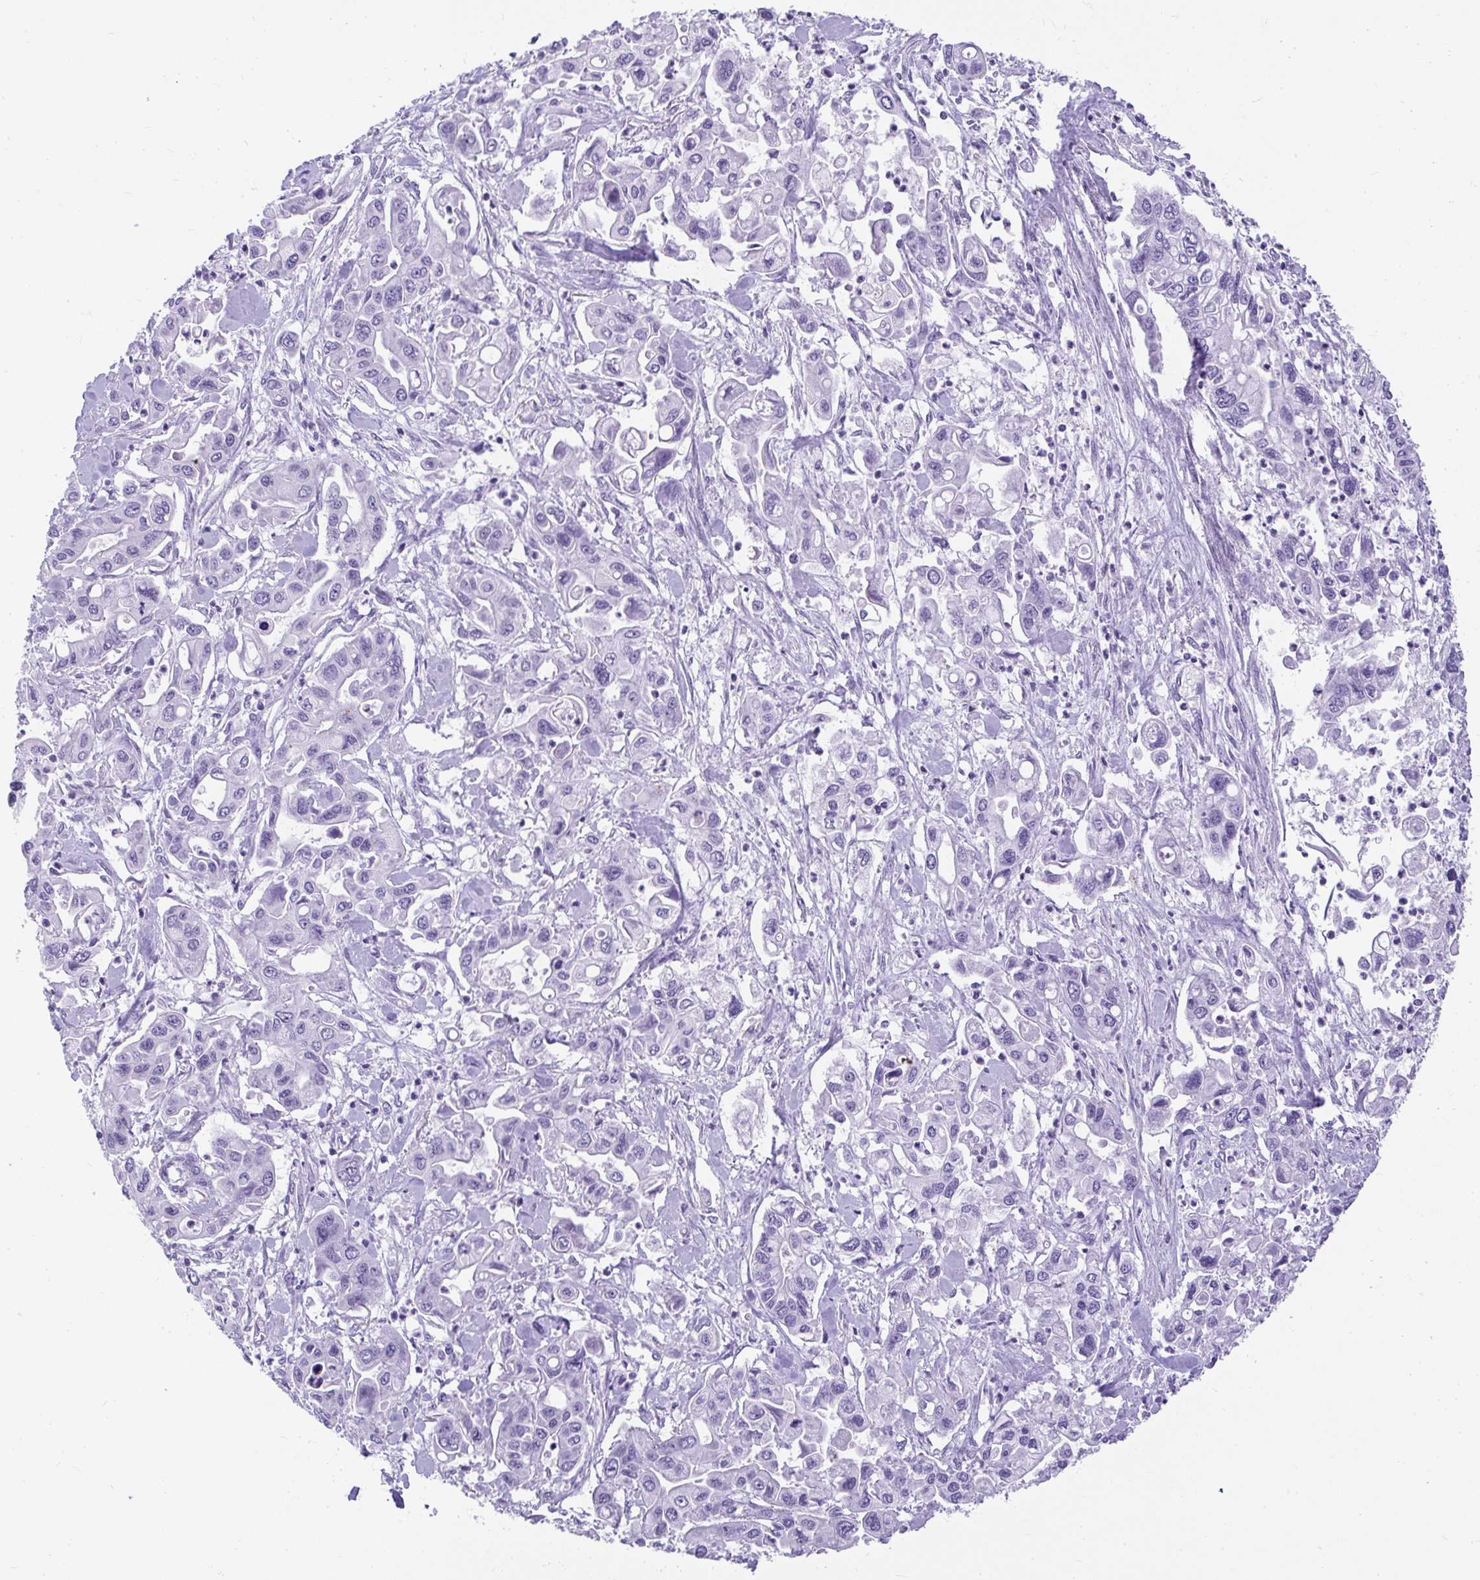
{"staining": {"intensity": "negative", "quantity": "none", "location": "none"}, "tissue": "pancreatic cancer", "cell_type": "Tumor cells", "image_type": "cancer", "snomed": [{"axis": "morphology", "description": "Adenocarcinoma, NOS"}, {"axis": "topography", "description": "Pancreas"}], "caption": "Adenocarcinoma (pancreatic) was stained to show a protein in brown. There is no significant expression in tumor cells.", "gene": "PLPPR3", "patient": {"sex": "male", "age": 62}}